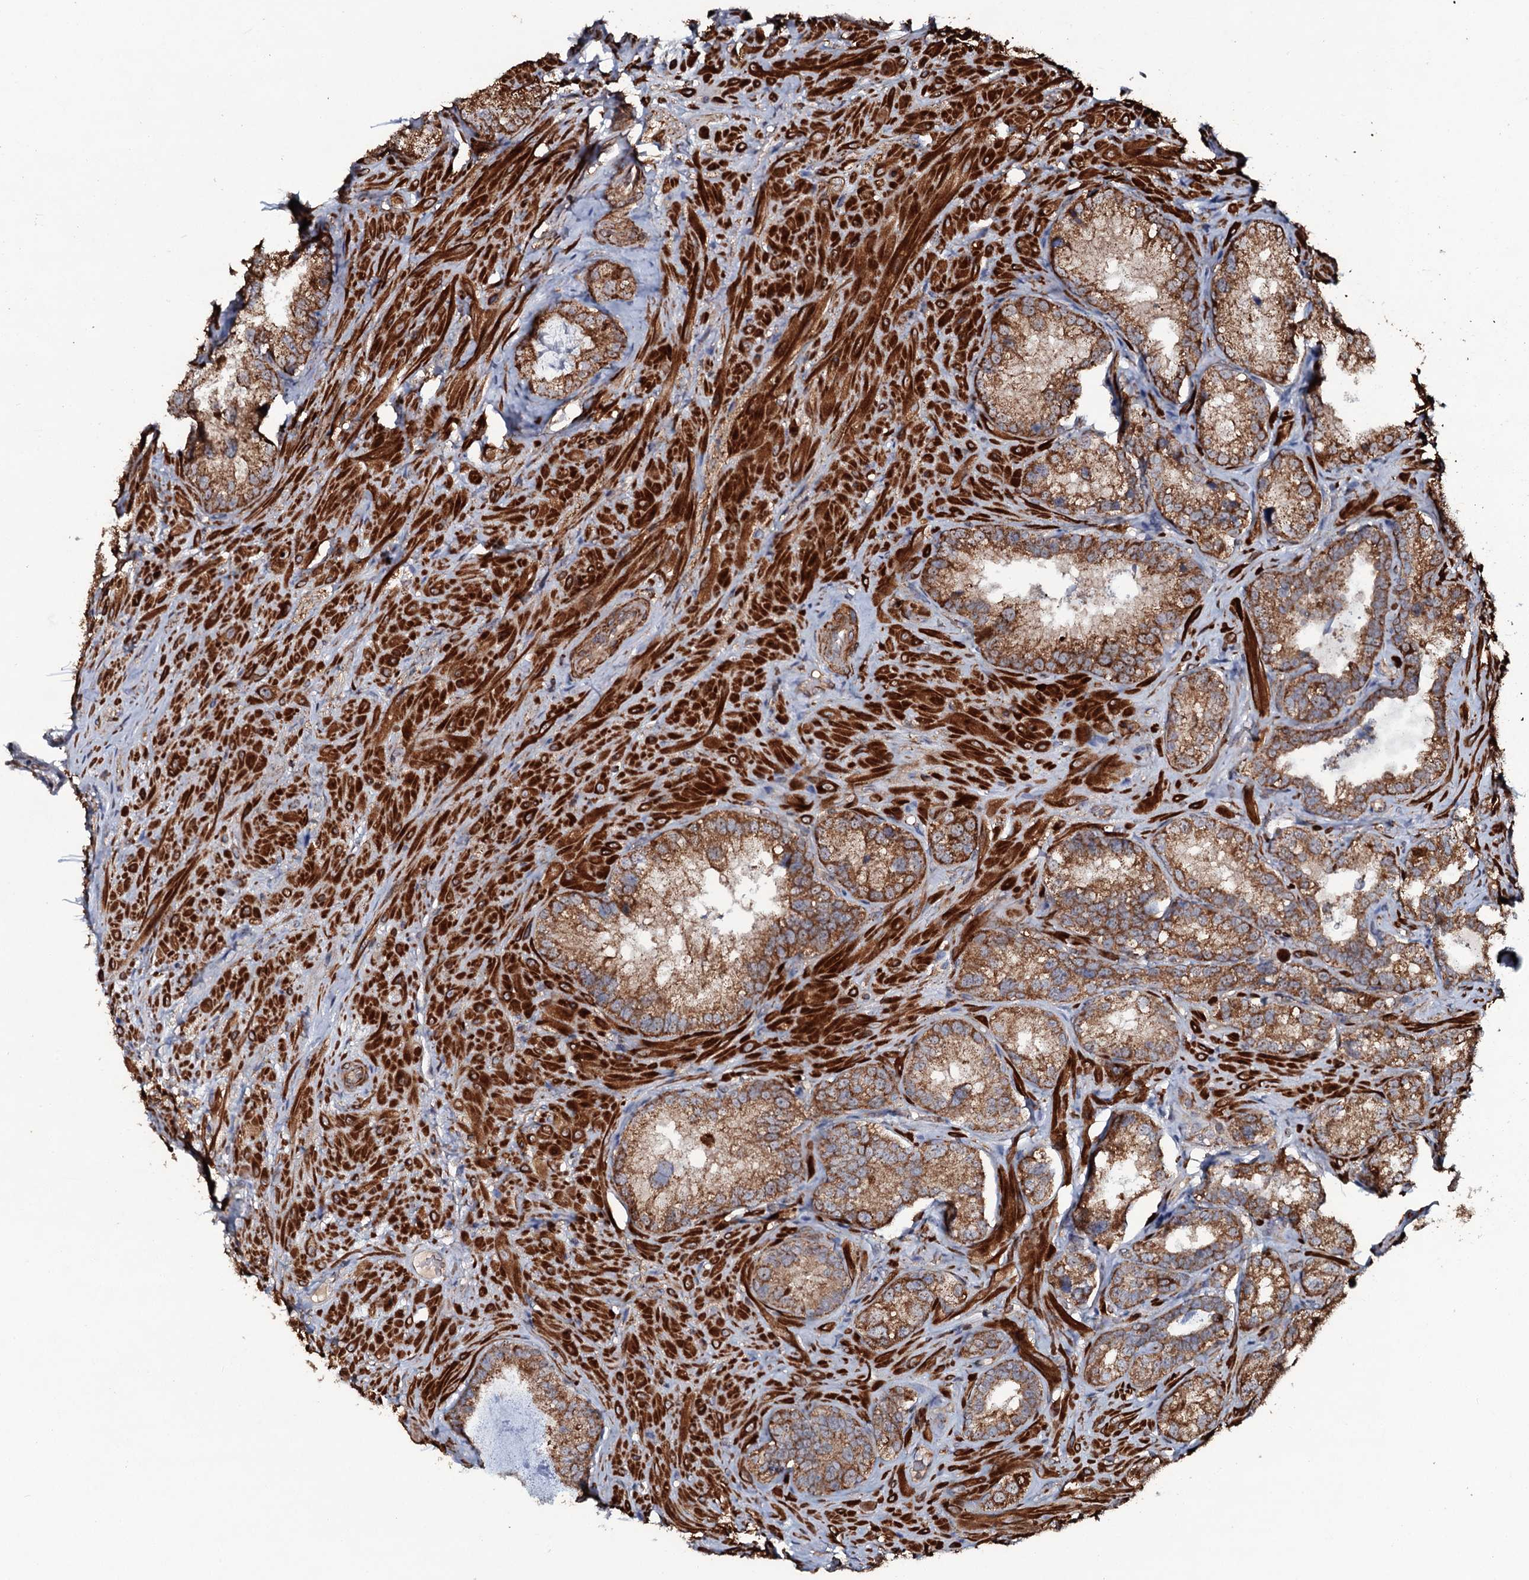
{"staining": {"intensity": "moderate", "quantity": ">75%", "location": "cytoplasmic/membranous"}, "tissue": "seminal vesicle", "cell_type": "Glandular cells", "image_type": "normal", "snomed": [{"axis": "morphology", "description": "Normal tissue, NOS"}, {"axis": "topography", "description": "Seminal veicle"}, {"axis": "topography", "description": "Peripheral nerve tissue"}], "caption": "Moderate cytoplasmic/membranous staining for a protein is present in approximately >75% of glandular cells of normal seminal vesicle using immunohistochemistry.", "gene": "VWA8", "patient": {"sex": "male", "age": 67}}